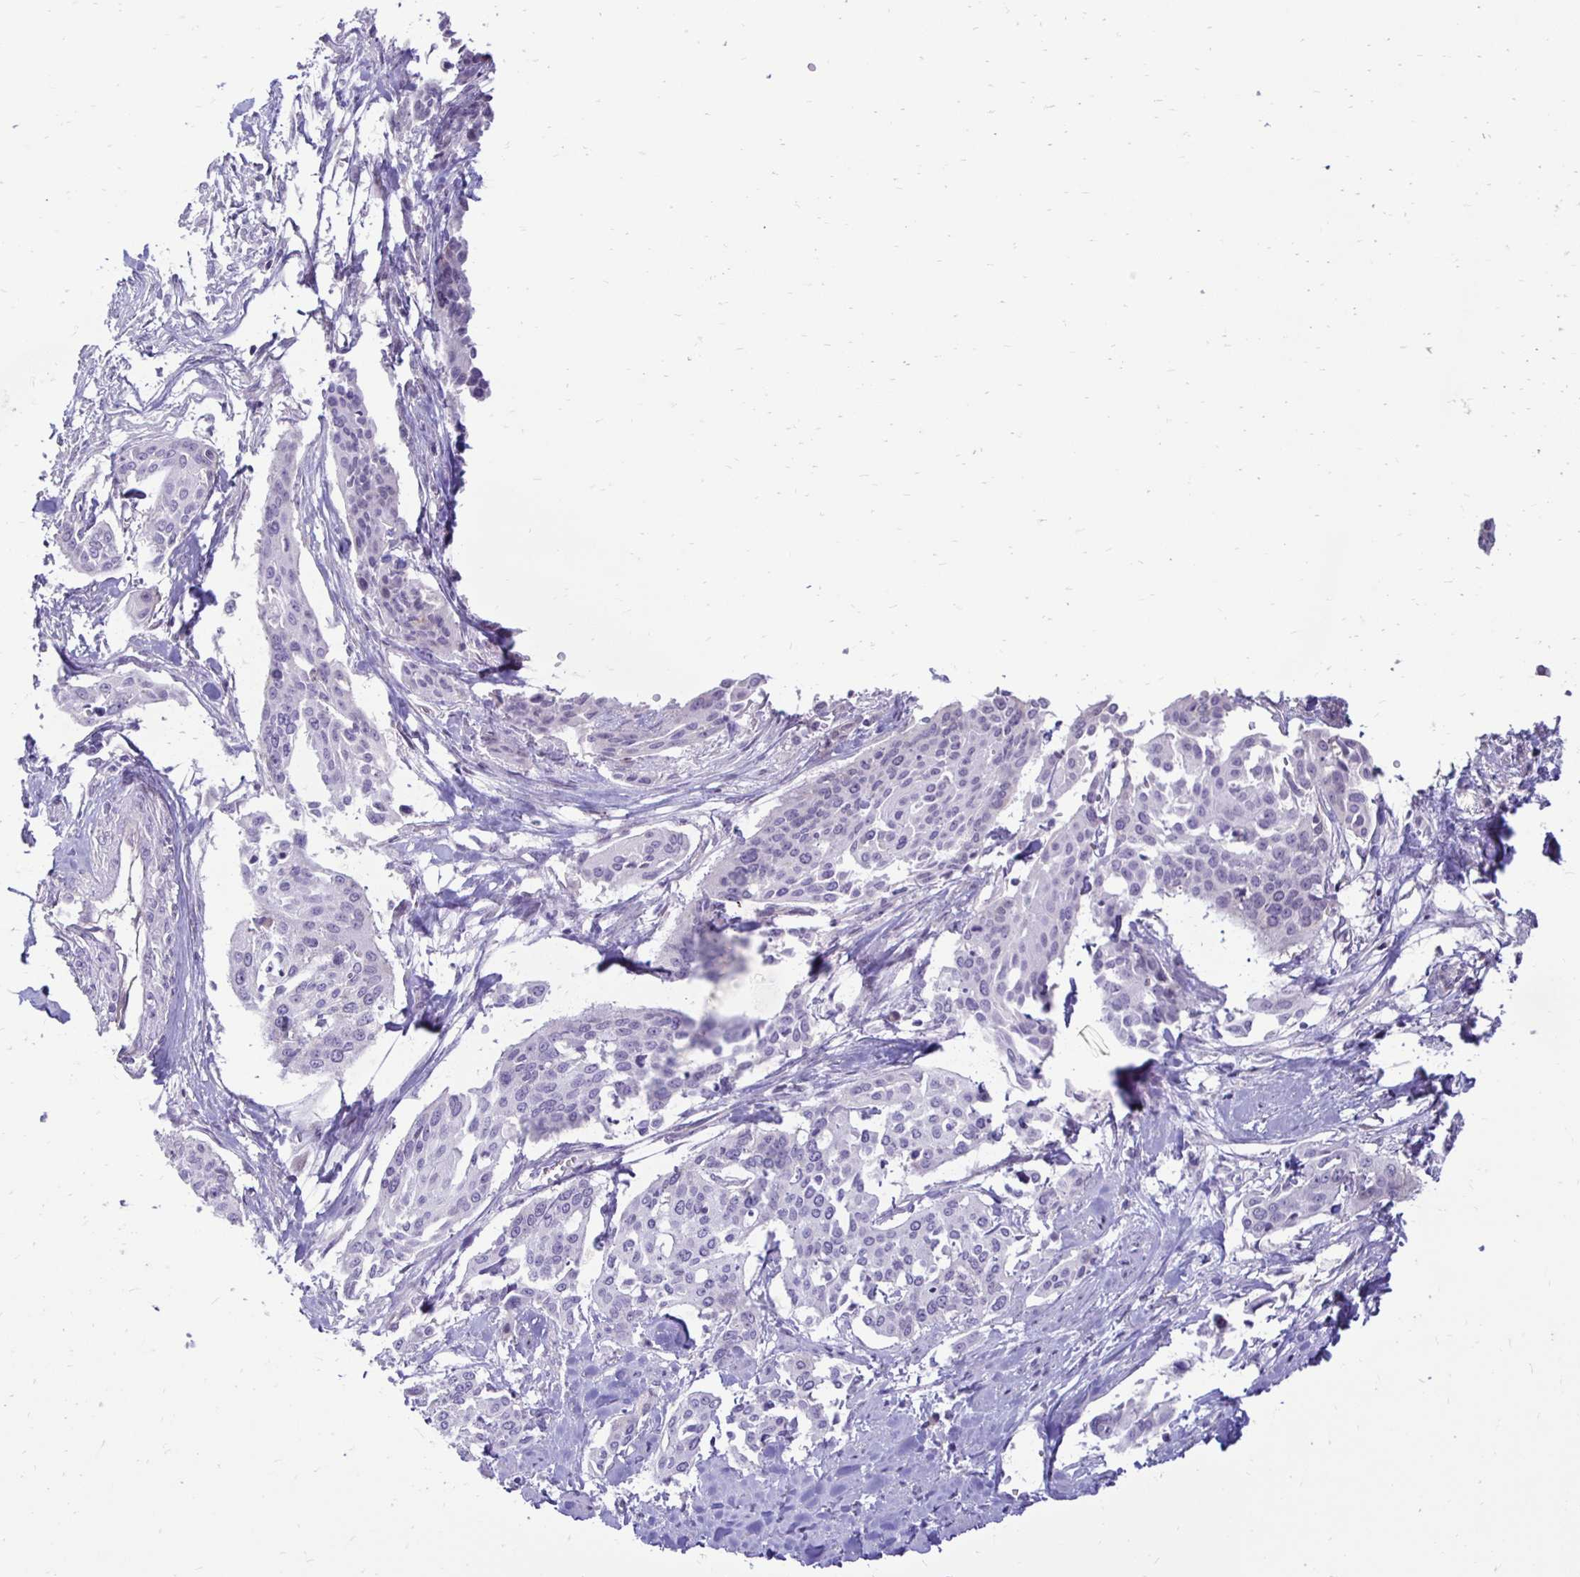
{"staining": {"intensity": "negative", "quantity": "none", "location": "none"}, "tissue": "cervical cancer", "cell_type": "Tumor cells", "image_type": "cancer", "snomed": [{"axis": "morphology", "description": "Squamous cell carcinoma, NOS"}, {"axis": "topography", "description": "Cervix"}], "caption": "The image demonstrates no significant positivity in tumor cells of squamous cell carcinoma (cervical).", "gene": "GAS2", "patient": {"sex": "female", "age": 44}}